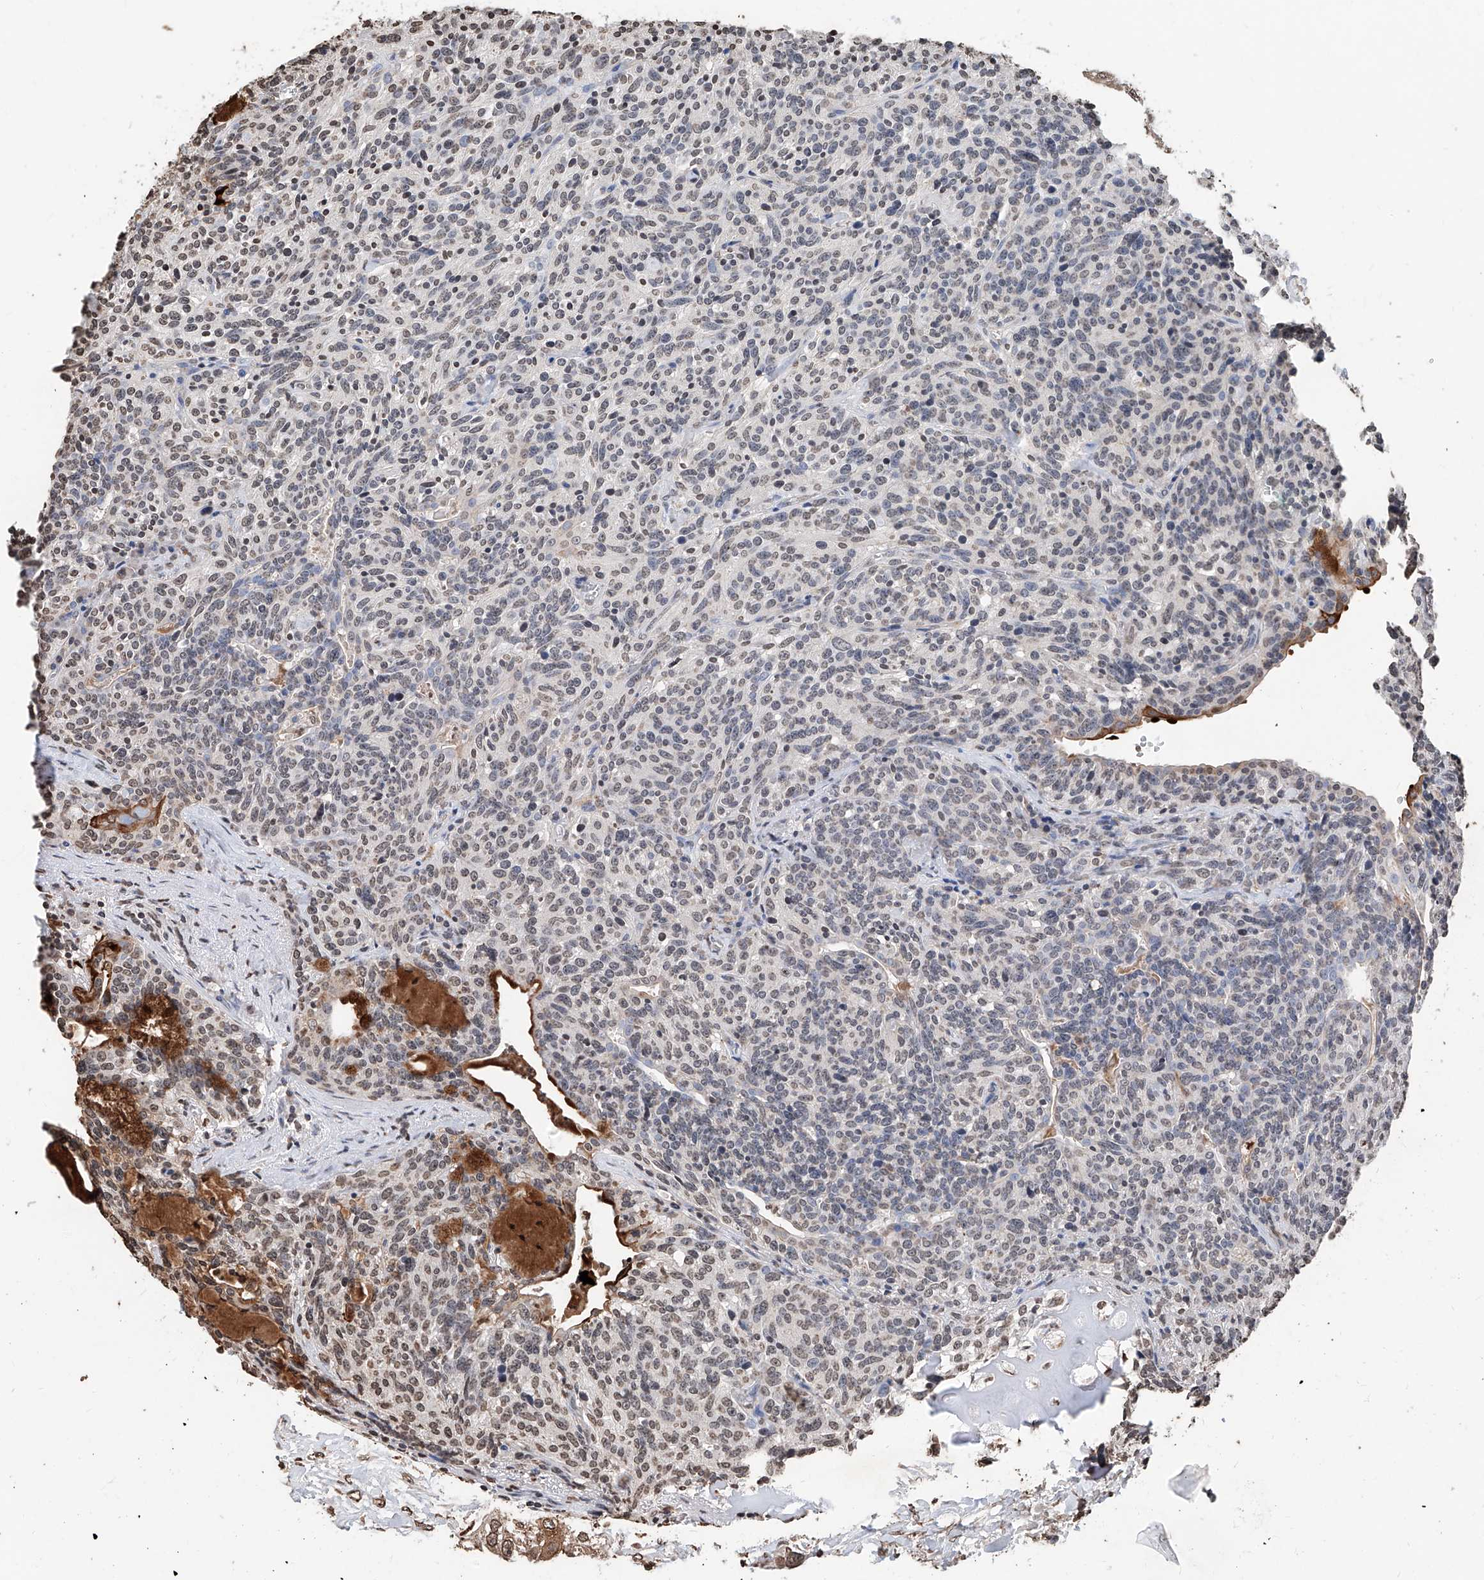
{"staining": {"intensity": "weak", "quantity": "<25%", "location": "nuclear"}, "tissue": "carcinoid", "cell_type": "Tumor cells", "image_type": "cancer", "snomed": [{"axis": "morphology", "description": "Carcinoid, malignant, NOS"}, {"axis": "topography", "description": "Lung"}], "caption": "Immunohistochemistry (IHC) image of human carcinoid (malignant) stained for a protein (brown), which displays no staining in tumor cells. Nuclei are stained in blue.", "gene": "RP9", "patient": {"sex": "female", "age": 46}}